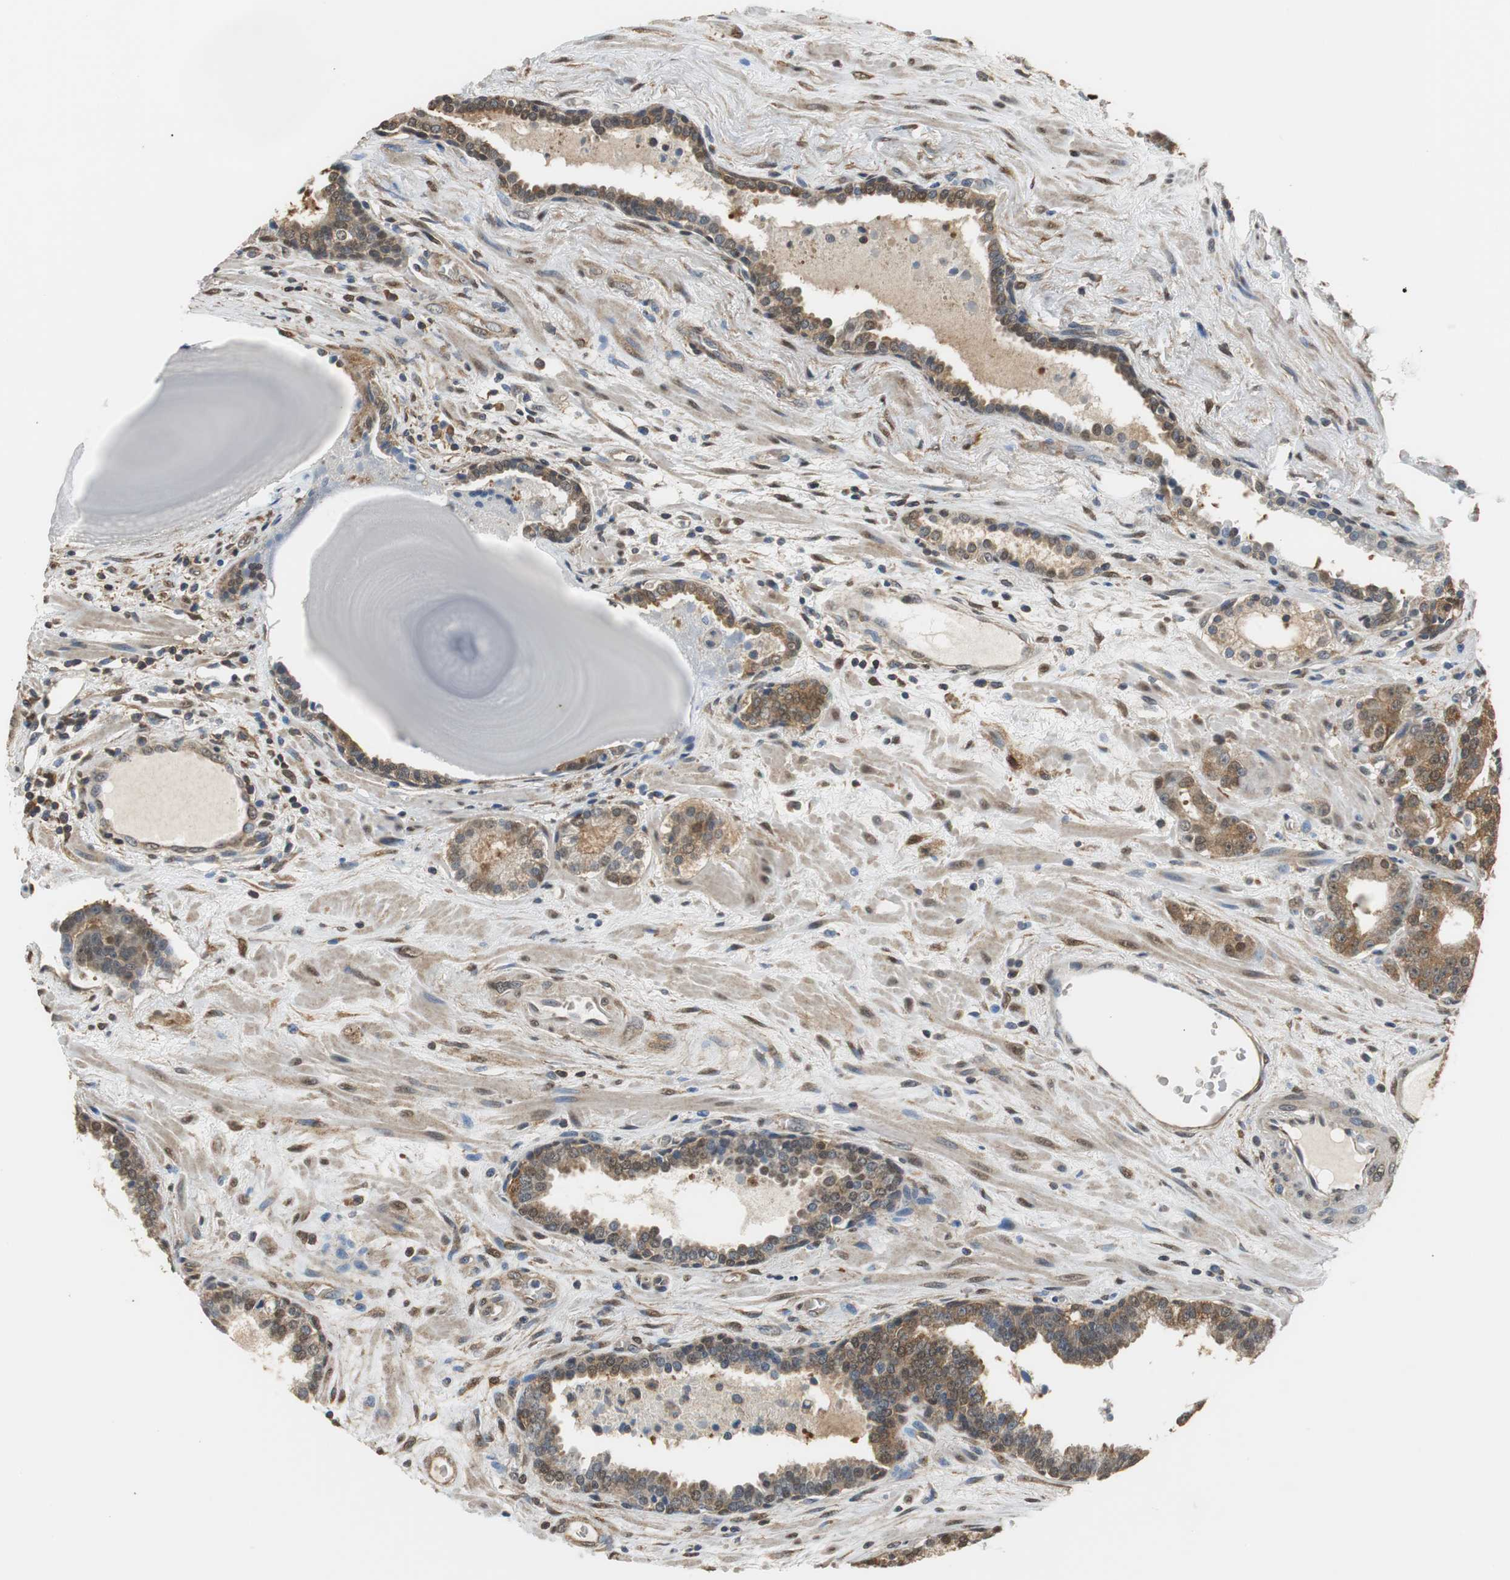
{"staining": {"intensity": "moderate", "quantity": ">75%", "location": "cytoplasmic/membranous,nuclear"}, "tissue": "prostate cancer", "cell_type": "Tumor cells", "image_type": "cancer", "snomed": [{"axis": "morphology", "description": "Adenocarcinoma, Low grade"}, {"axis": "topography", "description": "Prostate"}], "caption": "The photomicrograph demonstrates a brown stain indicating the presence of a protein in the cytoplasmic/membranous and nuclear of tumor cells in prostate cancer (adenocarcinoma (low-grade)).", "gene": "UBQLN2", "patient": {"sex": "male", "age": 63}}